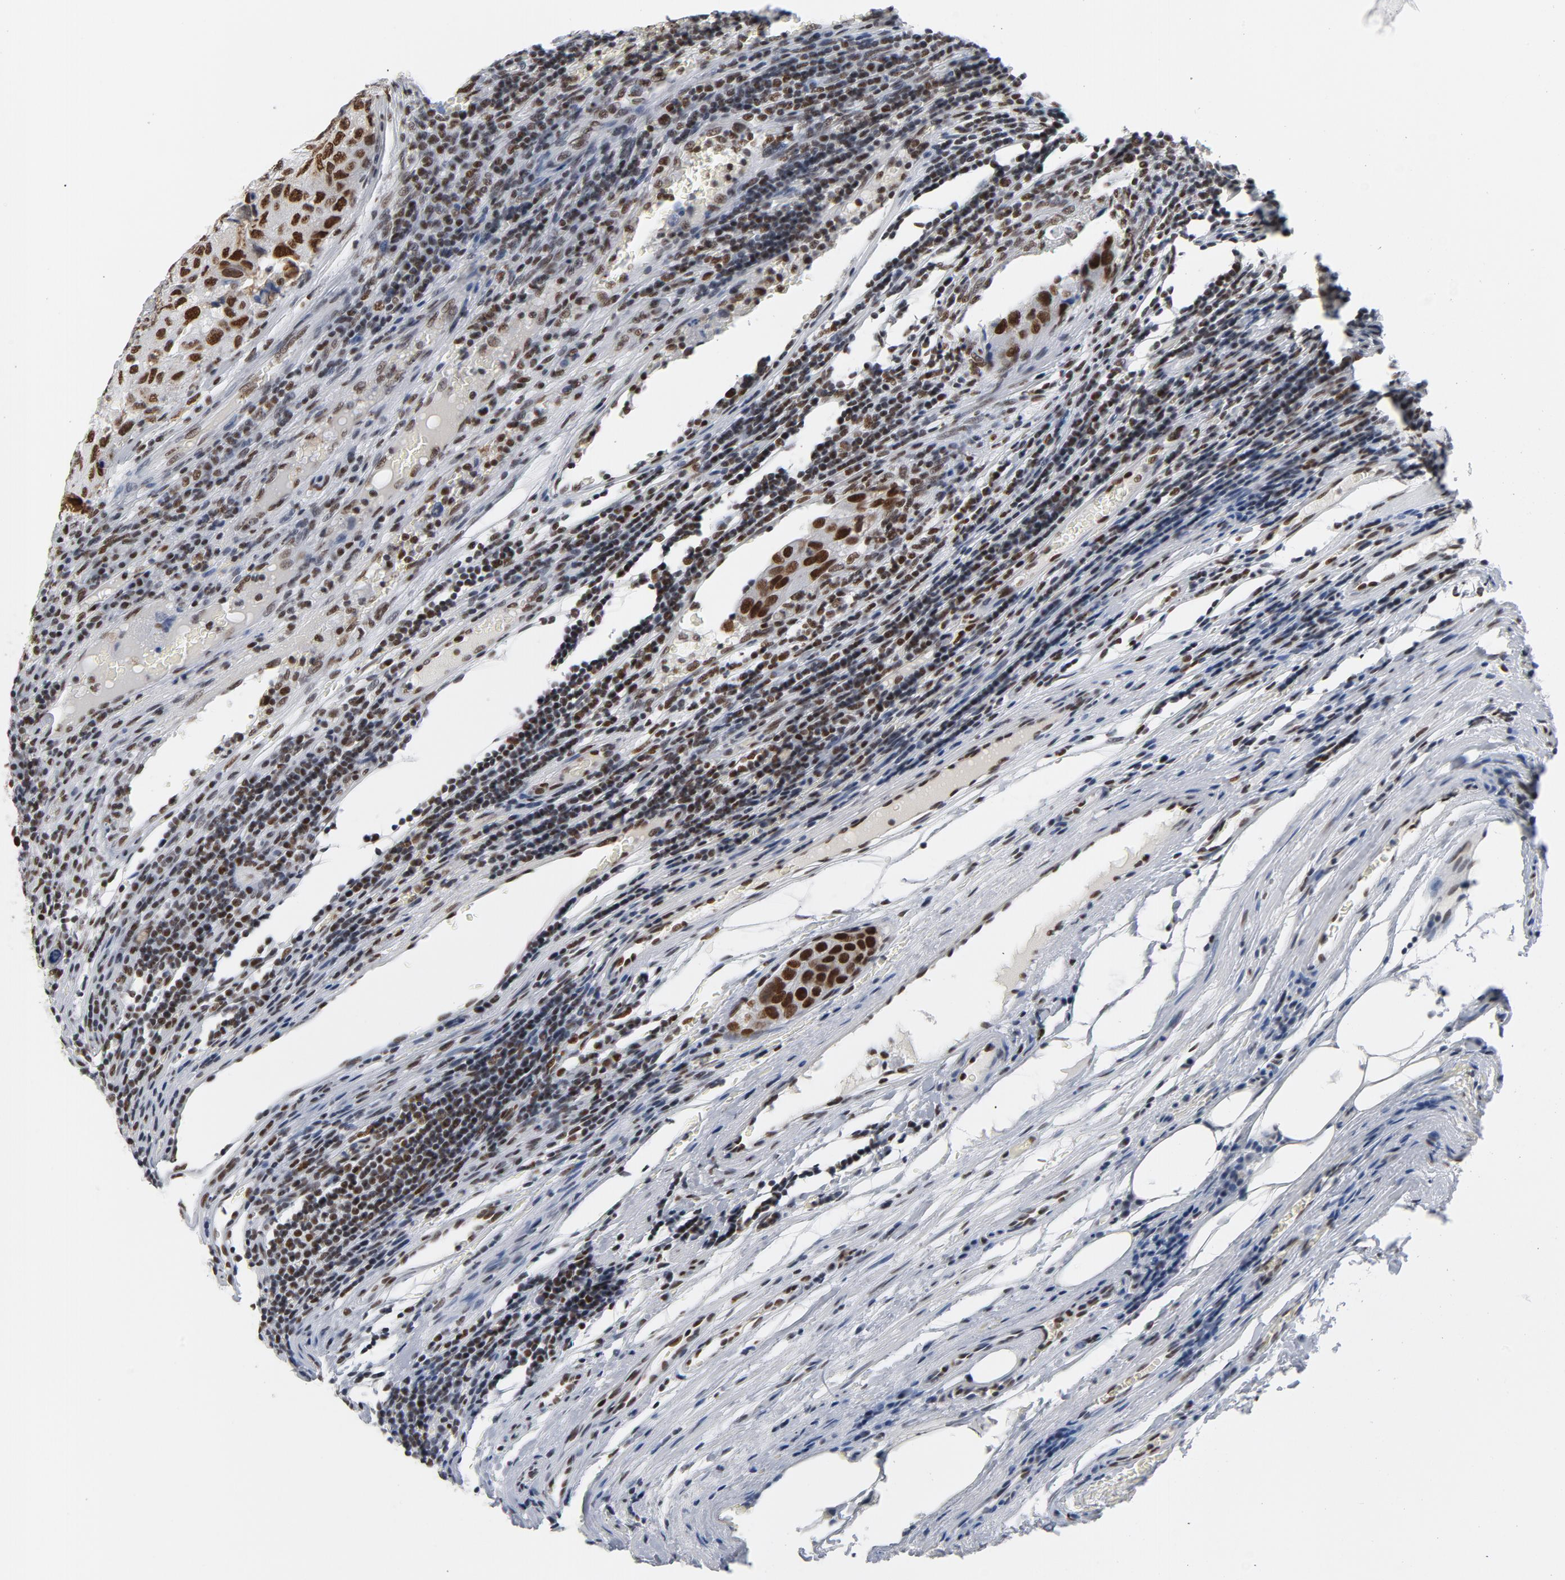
{"staining": {"intensity": "strong", "quantity": ">75%", "location": "nuclear"}, "tissue": "urothelial cancer", "cell_type": "Tumor cells", "image_type": "cancer", "snomed": [{"axis": "morphology", "description": "Urothelial carcinoma, High grade"}, {"axis": "topography", "description": "Lymph node"}, {"axis": "topography", "description": "Urinary bladder"}], "caption": "Immunohistochemistry staining of high-grade urothelial carcinoma, which displays high levels of strong nuclear expression in approximately >75% of tumor cells indicating strong nuclear protein staining. The staining was performed using DAB (brown) for protein detection and nuclei were counterstained in hematoxylin (blue).", "gene": "CSTF2", "patient": {"sex": "male", "age": 51}}